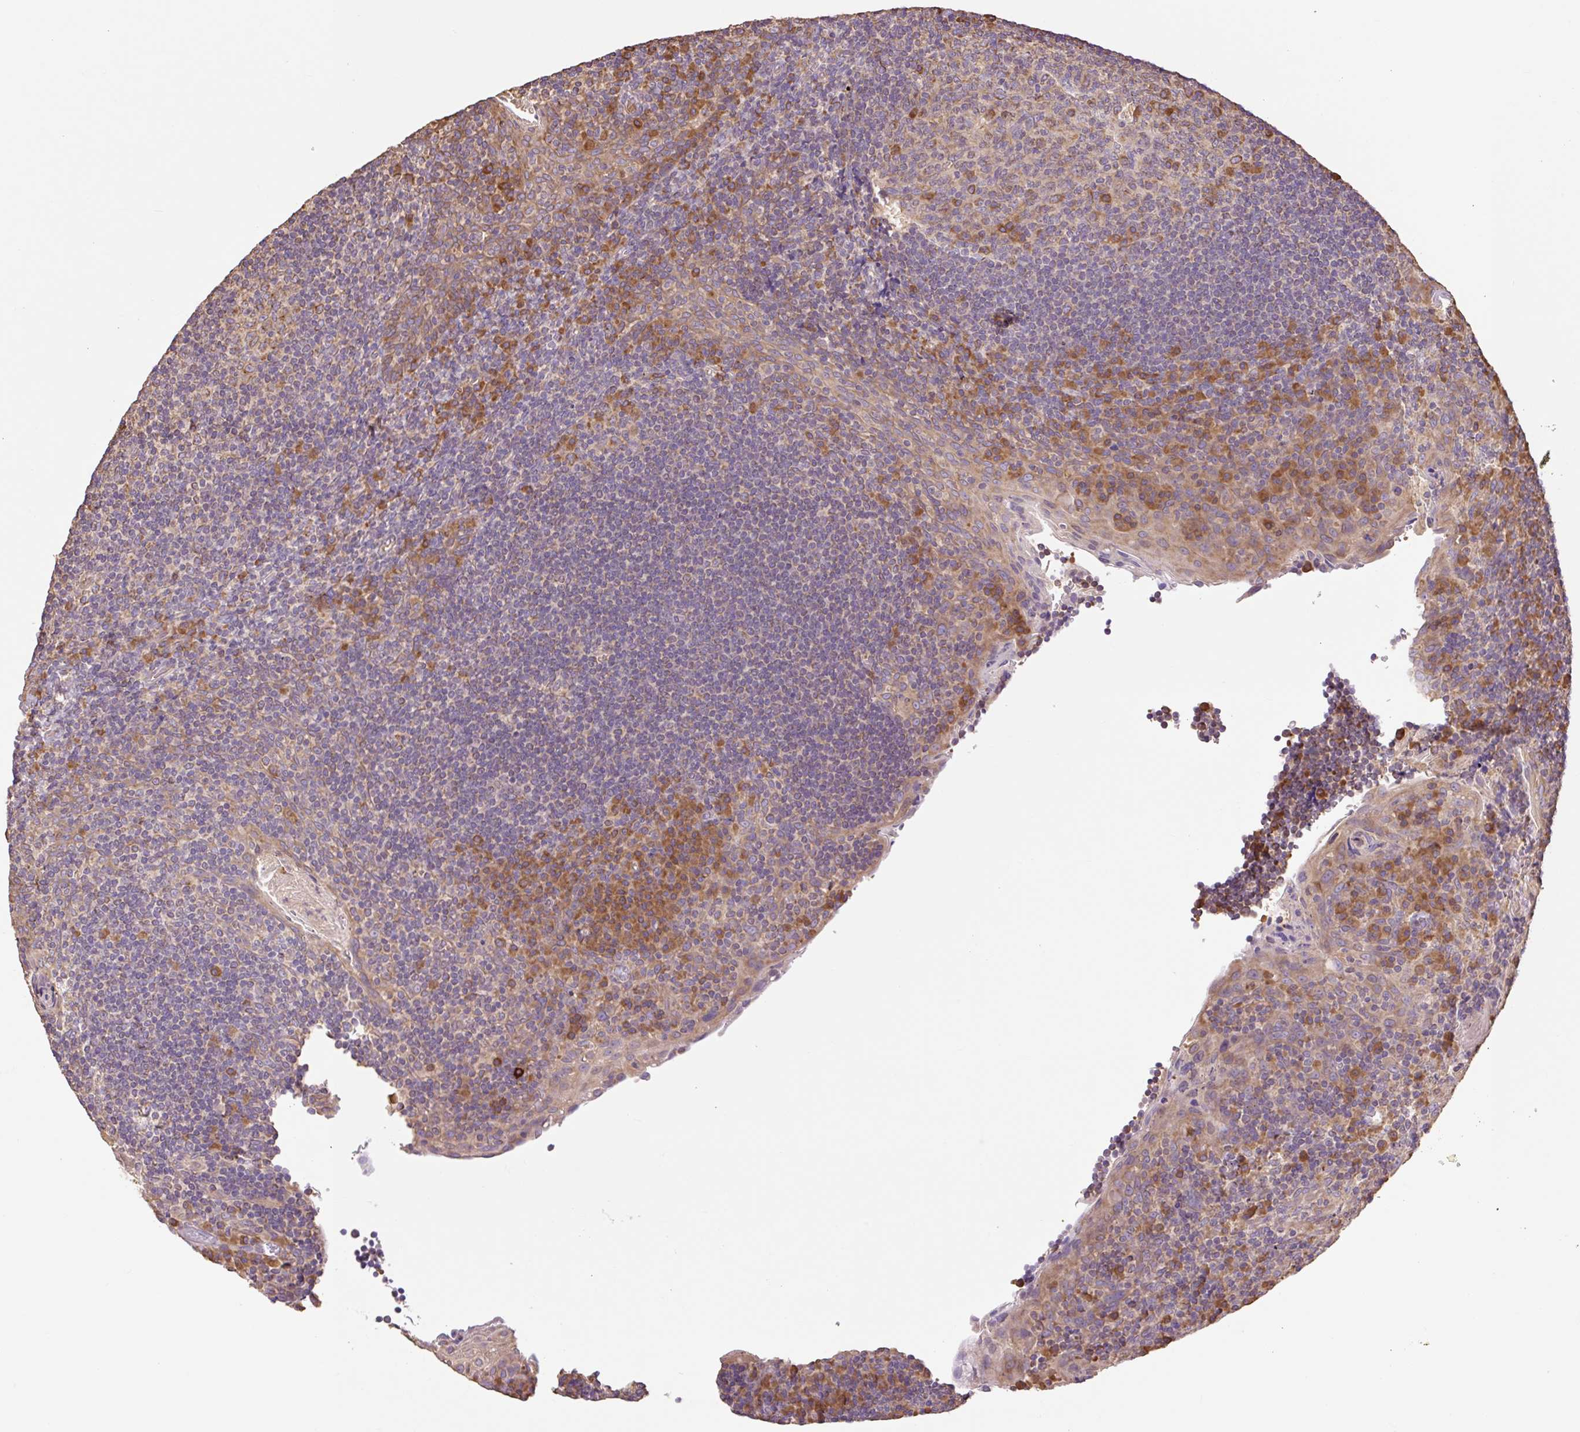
{"staining": {"intensity": "strong", "quantity": "<25%", "location": "cytoplasmic/membranous"}, "tissue": "tonsil", "cell_type": "Germinal center cells", "image_type": "normal", "snomed": [{"axis": "morphology", "description": "Normal tissue, NOS"}, {"axis": "topography", "description": "Tonsil"}], "caption": "There is medium levels of strong cytoplasmic/membranous positivity in germinal center cells of benign tonsil, as demonstrated by immunohistochemical staining (brown color).", "gene": "DESI1", "patient": {"sex": "male", "age": 17}}